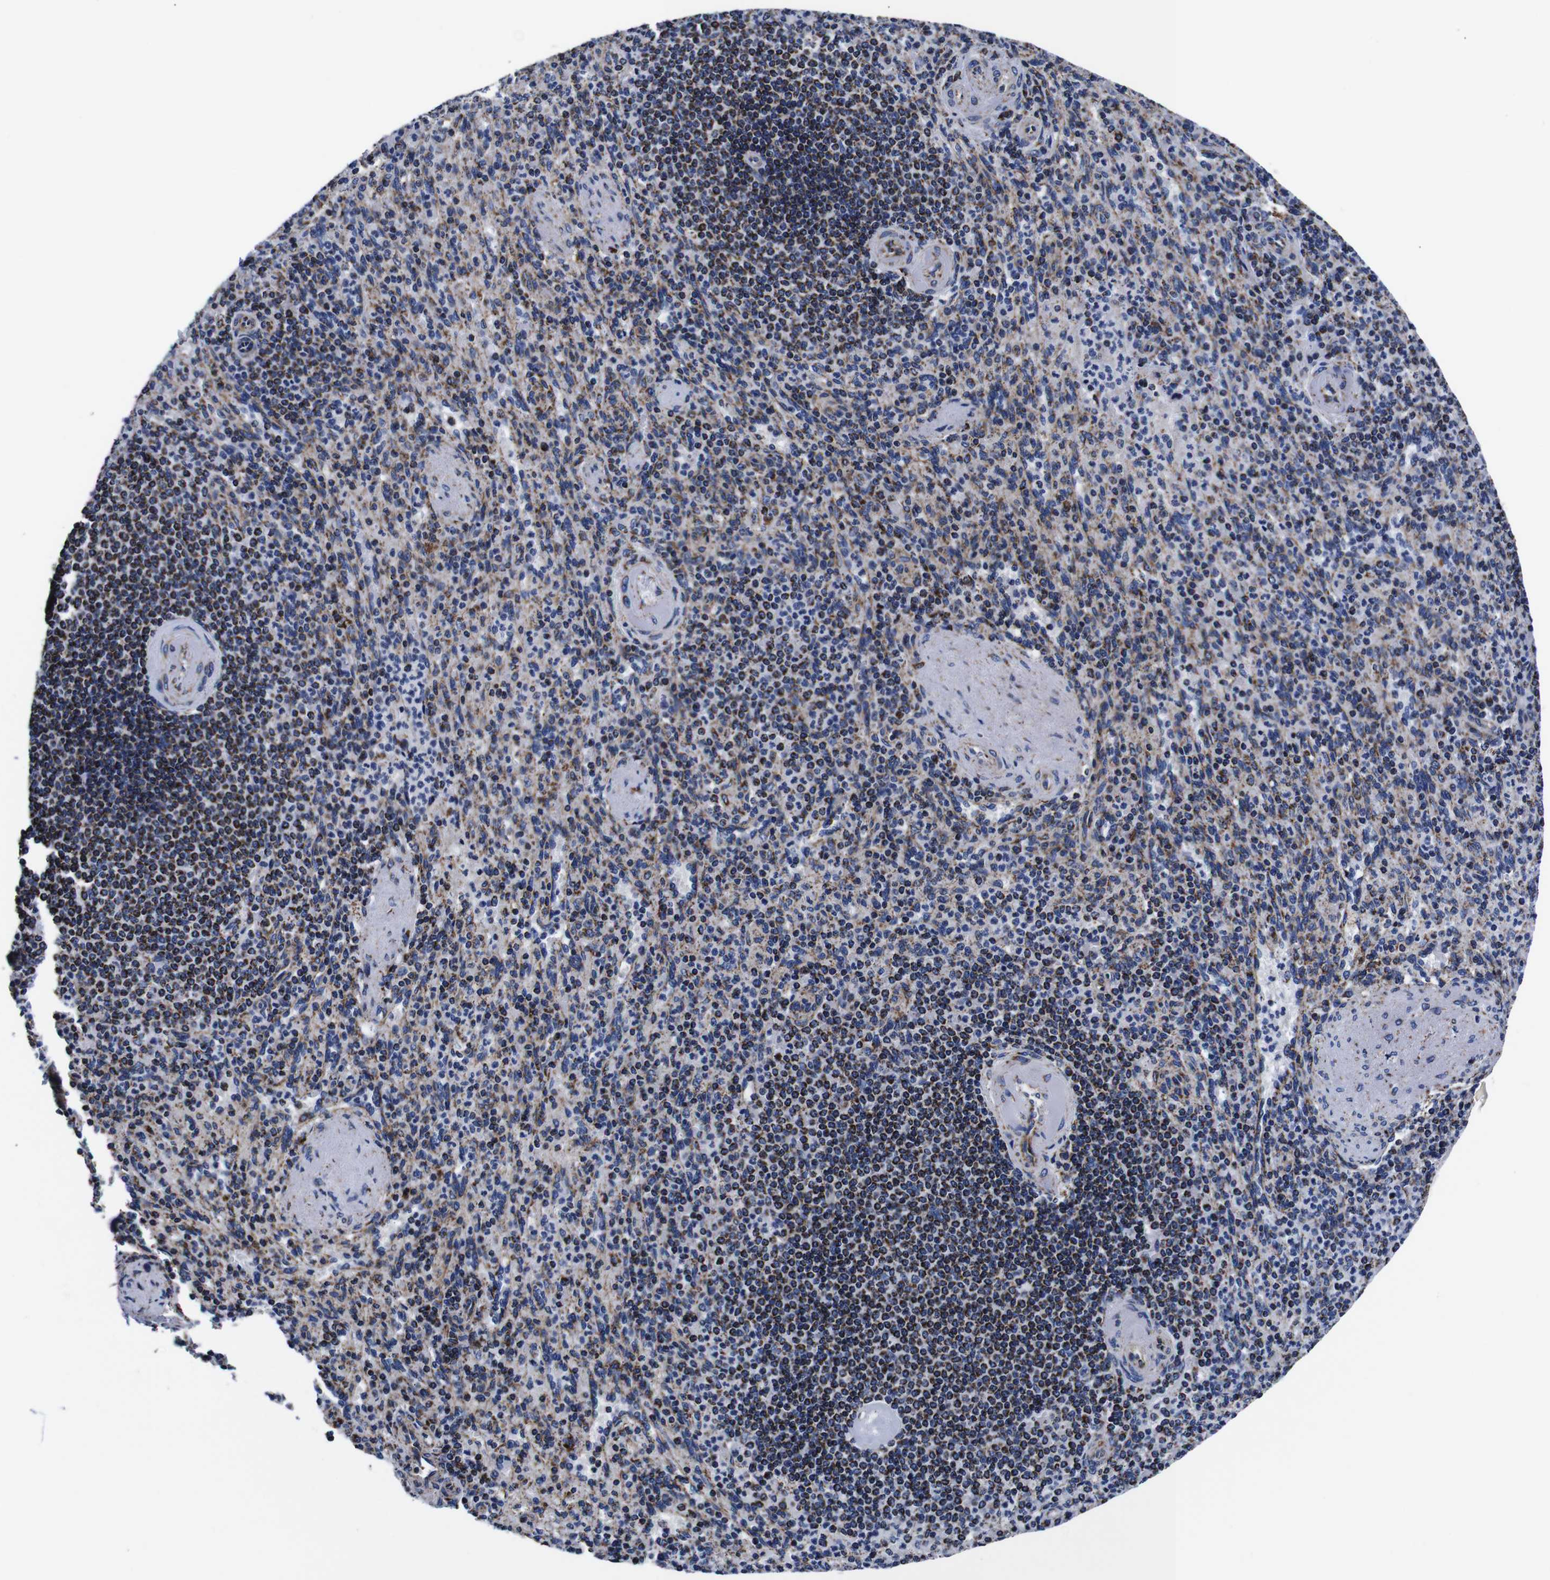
{"staining": {"intensity": "moderate", "quantity": "25%-75%", "location": "cytoplasmic/membranous"}, "tissue": "spleen", "cell_type": "Cells in red pulp", "image_type": "normal", "snomed": [{"axis": "morphology", "description": "Normal tissue, NOS"}, {"axis": "topography", "description": "Spleen"}], "caption": "Brown immunohistochemical staining in unremarkable spleen demonstrates moderate cytoplasmic/membranous expression in about 25%-75% of cells in red pulp.", "gene": "FKBP9", "patient": {"sex": "female", "age": 74}}